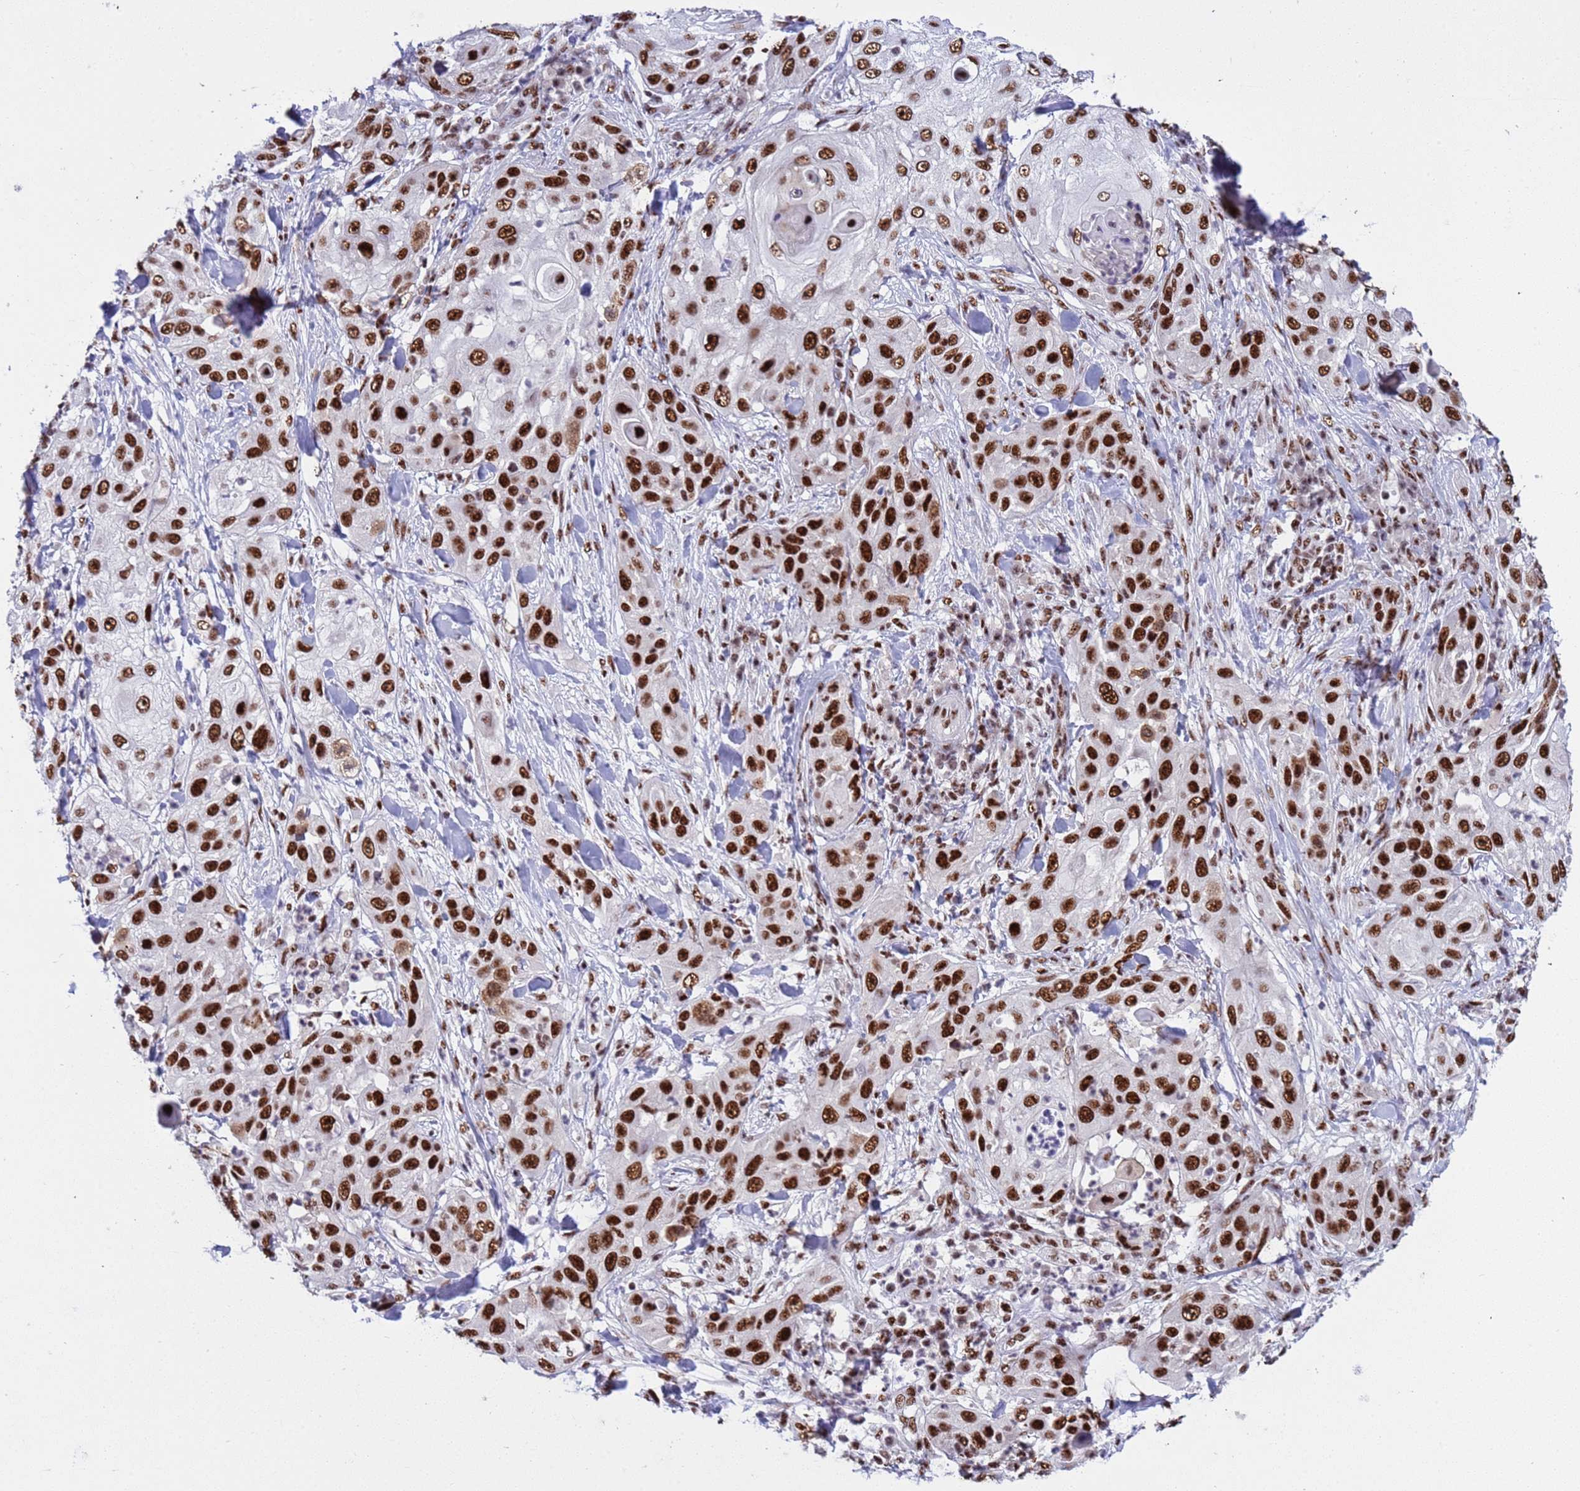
{"staining": {"intensity": "strong", "quantity": ">75%", "location": "nuclear"}, "tissue": "skin cancer", "cell_type": "Tumor cells", "image_type": "cancer", "snomed": [{"axis": "morphology", "description": "Squamous cell carcinoma, NOS"}, {"axis": "topography", "description": "Skin"}], "caption": "The histopathology image reveals a brown stain indicating the presence of a protein in the nuclear of tumor cells in skin cancer. The staining is performed using DAB brown chromogen to label protein expression. The nuclei are counter-stained blue using hematoxylin.", "gene": "THOC2", "patient": {"sex": "female", "age": 44}}